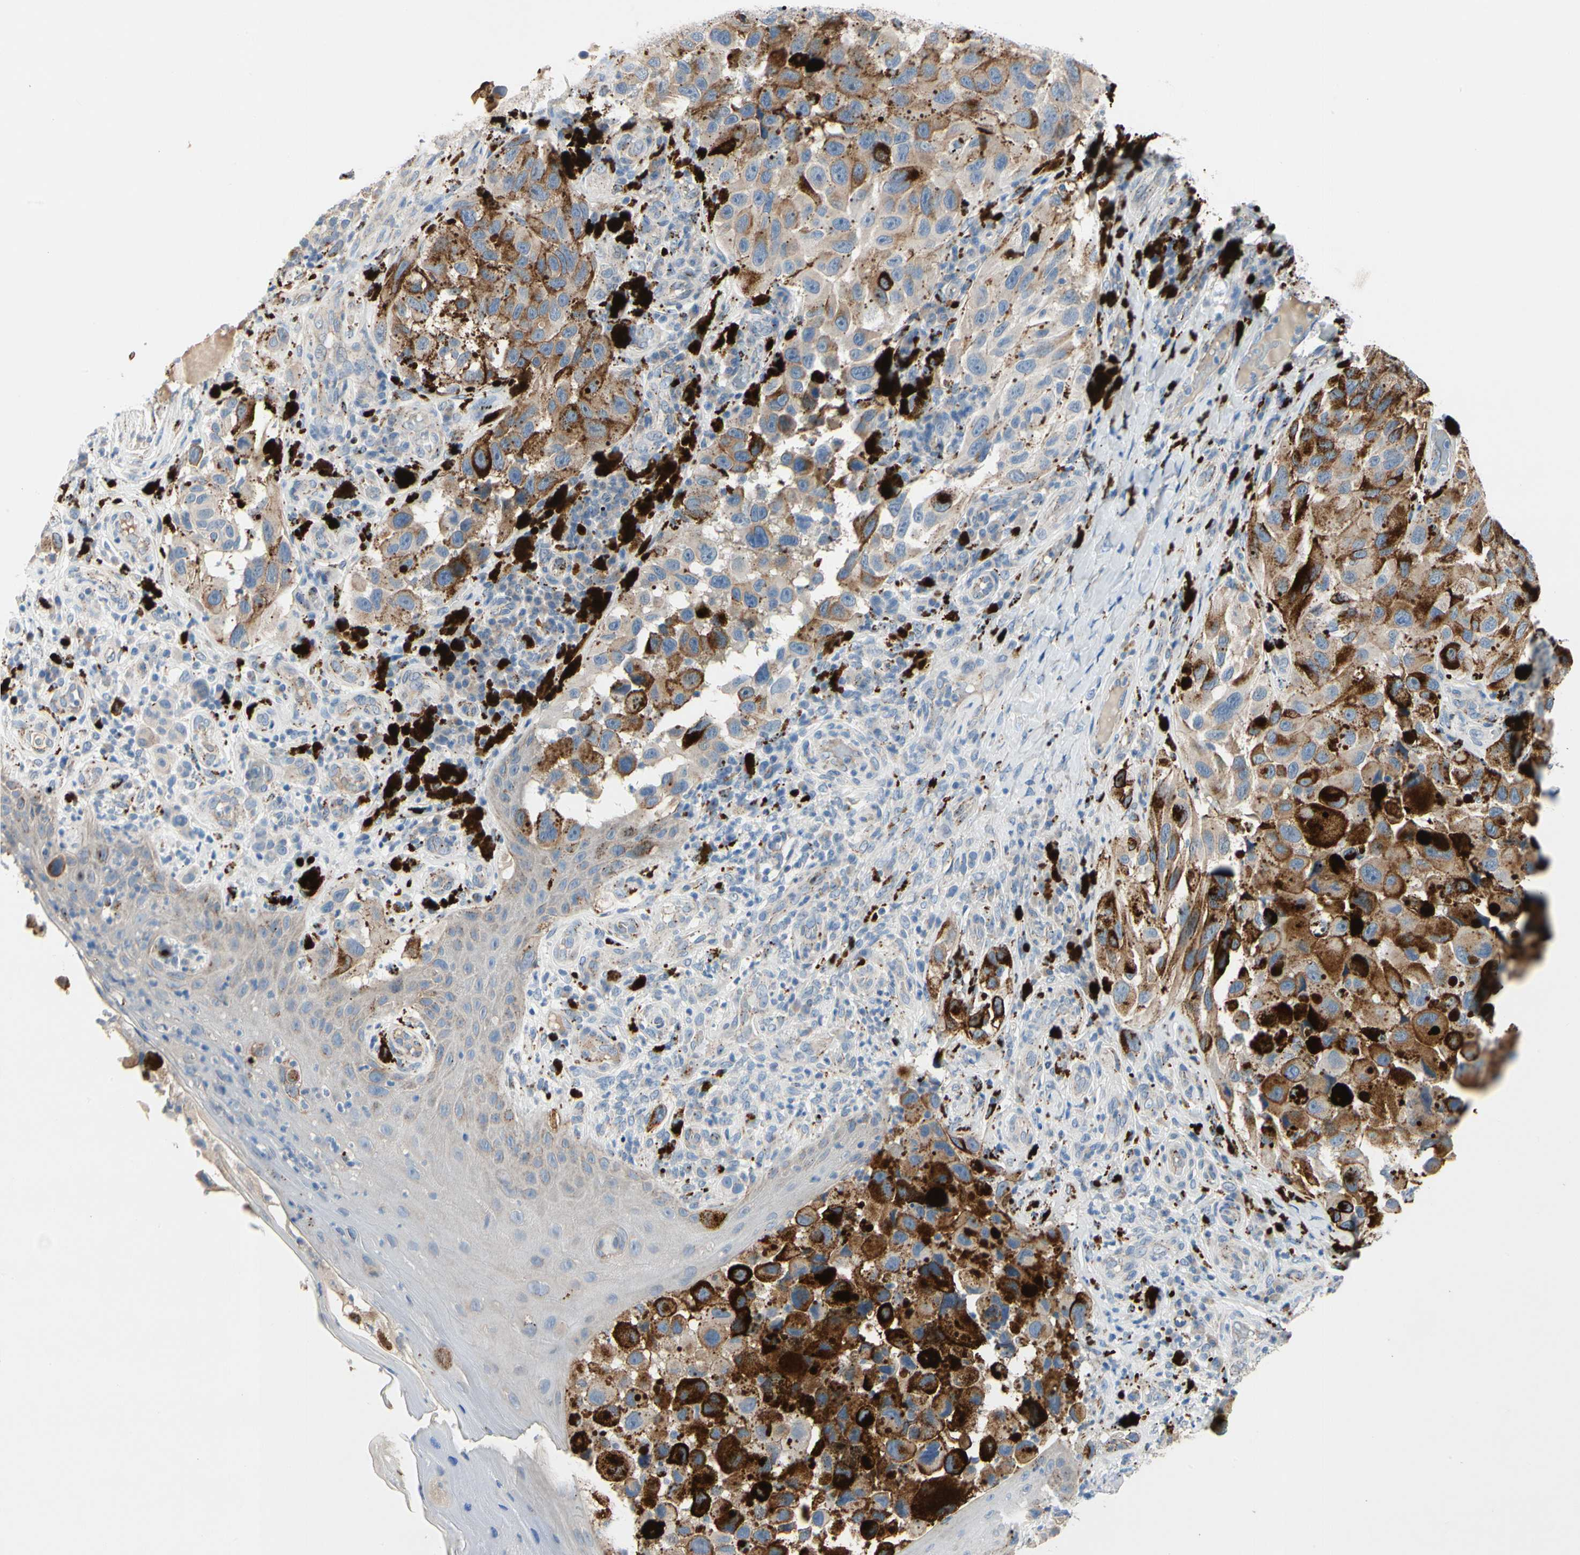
{"staining": {"intensity": "strong", "quantity": ">75%", "location": "cytoplasmic/membranous"}, "tissue": "melanoma", "cell_type": "Tumor cells", "image_type": "cancer", "snomed": [{"axis": "morphology", "description": "Malignant melanoma, NOS"}, {"axis": "topography", "description": "Skin"}], "caption": "Melanoma stained for a protein shows strong cytoplasmic/membranous positivity in tumor cells.", "gene": "RETSAT", "patient": {"sex": "female", "age": 73}}